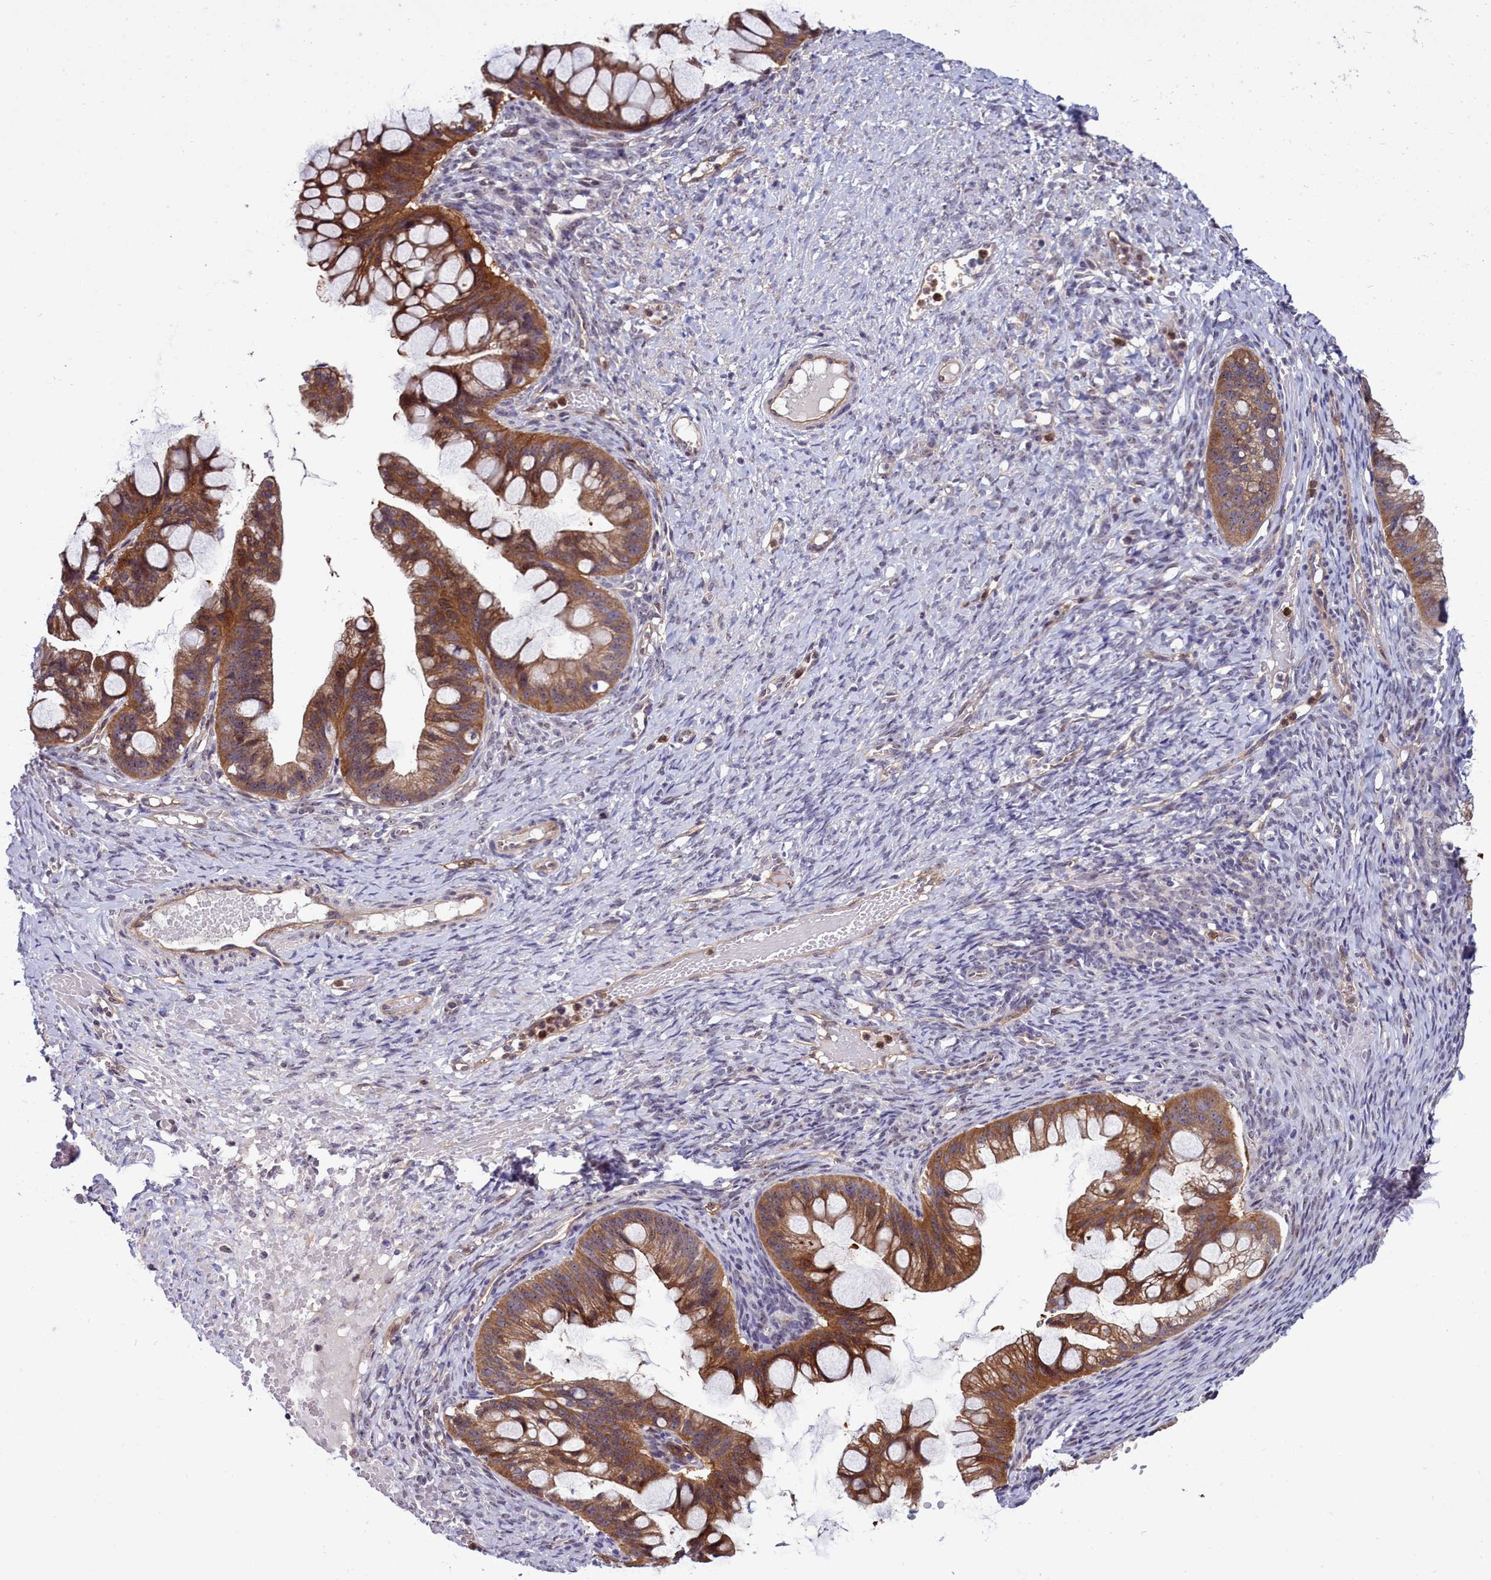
{"staining": {"intensity": "strong", "quantity": ">75%", "location": "cytoplasmic/membranous"}, "tissue": "ovarian cancer", "cell_type": "Tumor cells", "image_type": "cancer", "snomed": [{"axis": "morphology", "description": "Cystadenocarcinoma, mucinous, NOS"}, {"axis": "topography", "description": "Ovary"}], "caption": "Human mucinous cystadenocarcinoma (ovarian) stained with a brown dye exhibits strong cytoplasmic/membranous positive positivity in approximately >75% of tumor cells.", "gene": "BCAR1", "patient": {"sex": "female", "age": 73}}